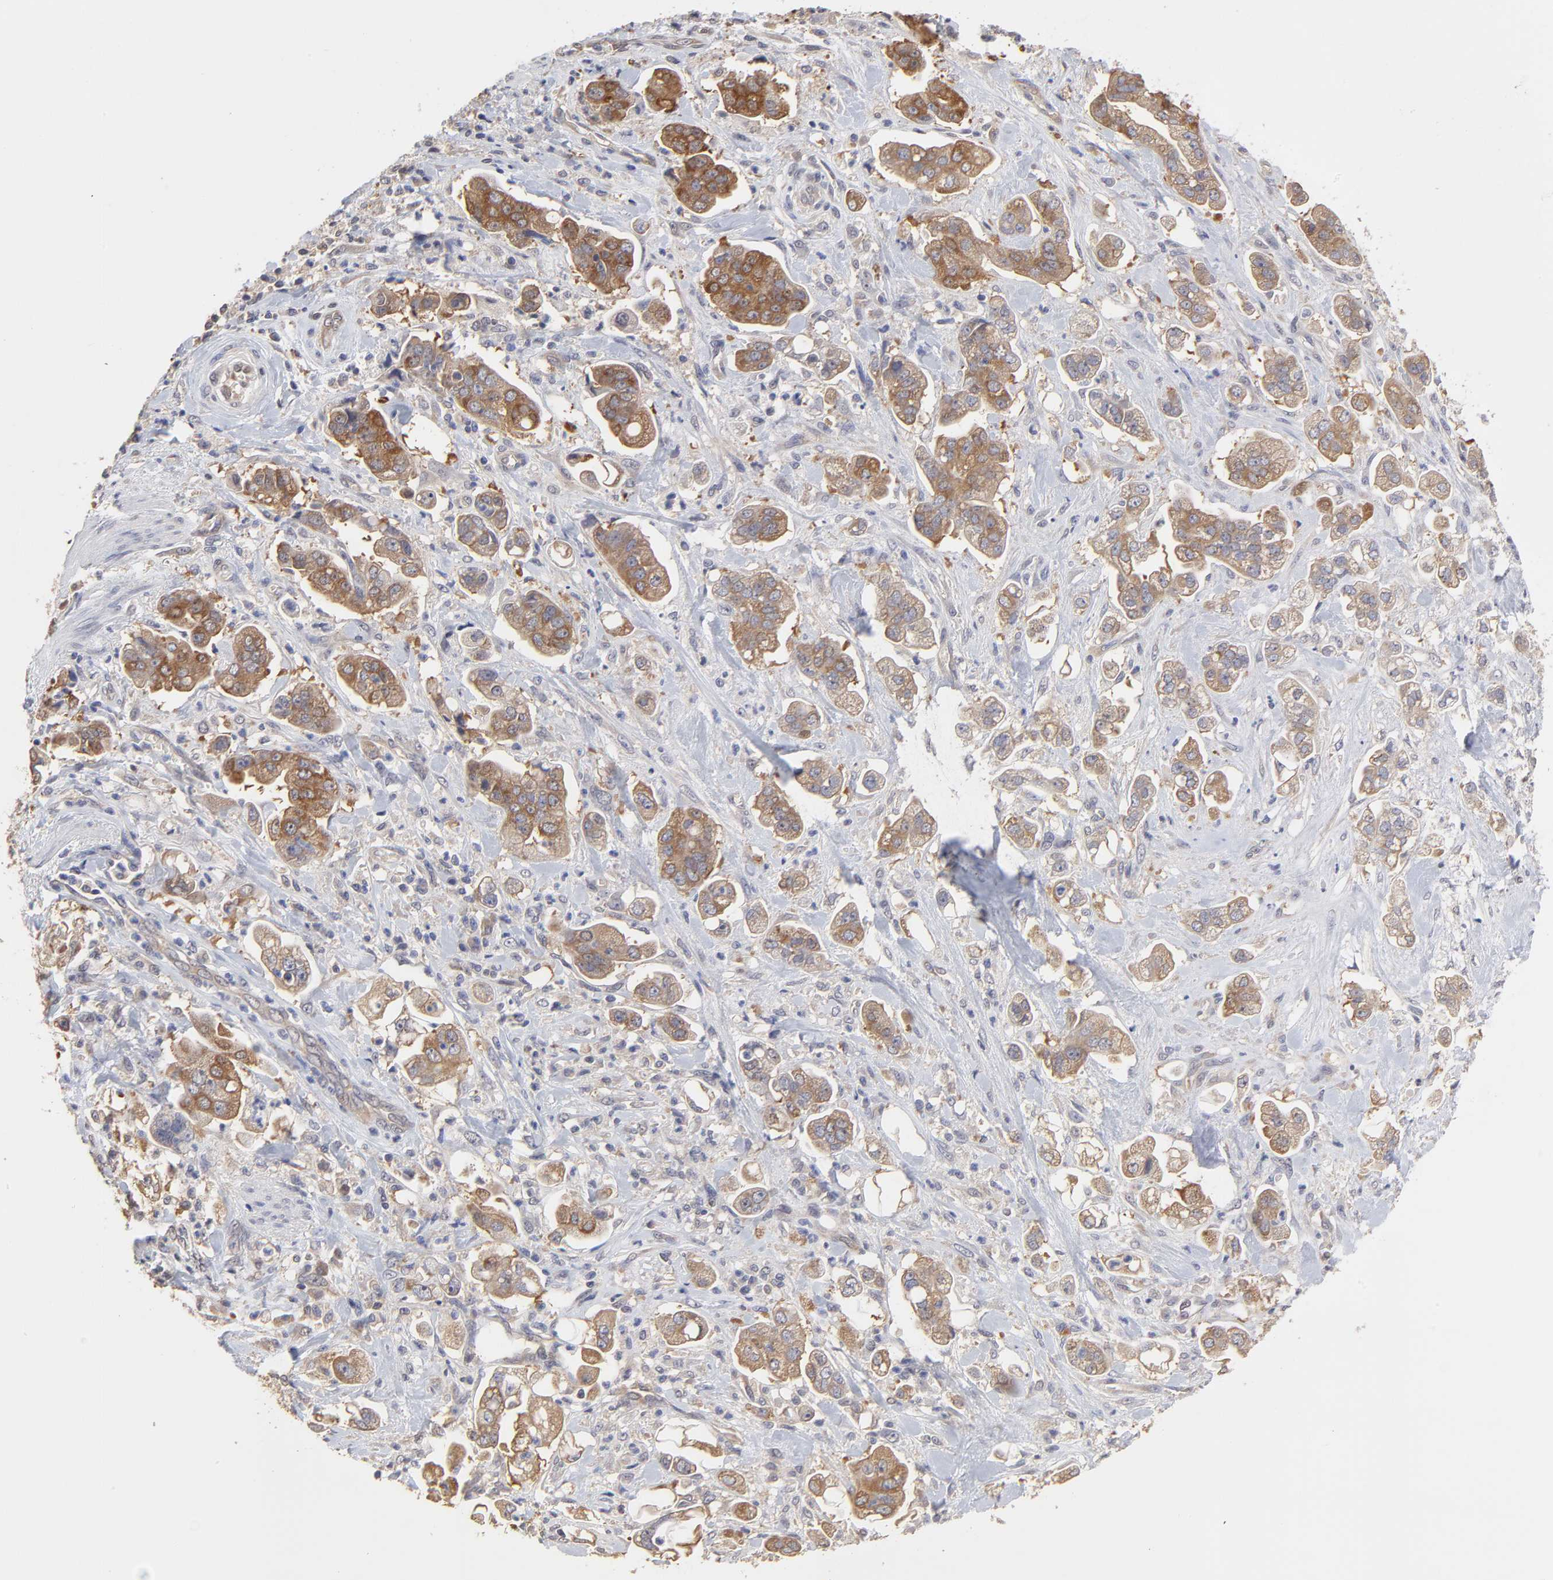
{"staining": {"intensity": "moderate", "quantity": ">75%", "location": "cytoplasmic/membranous"}, "tissue": "stomach cancer", "cell_type": "Tumor cells", "image_type": "cancer", "snomed": [{"axis": "morphology", "description": "Adenocarcinoma, NOS"}, {"axis": "topography", "description": "Stomach"}], "caption": "DAB (3,3'-diaminobenzidine) immunohistochemical staining of adenocarcinoma (stomach) reveals moderate cytoplasmic/membranous protein expression in approximately >75% of tumor cells. Immunohistochemistry stains the protein of interest in brown and the nuclei are stained blue.", "gene": "CCT2", "patient": {"sex": "male", "age": 62}}